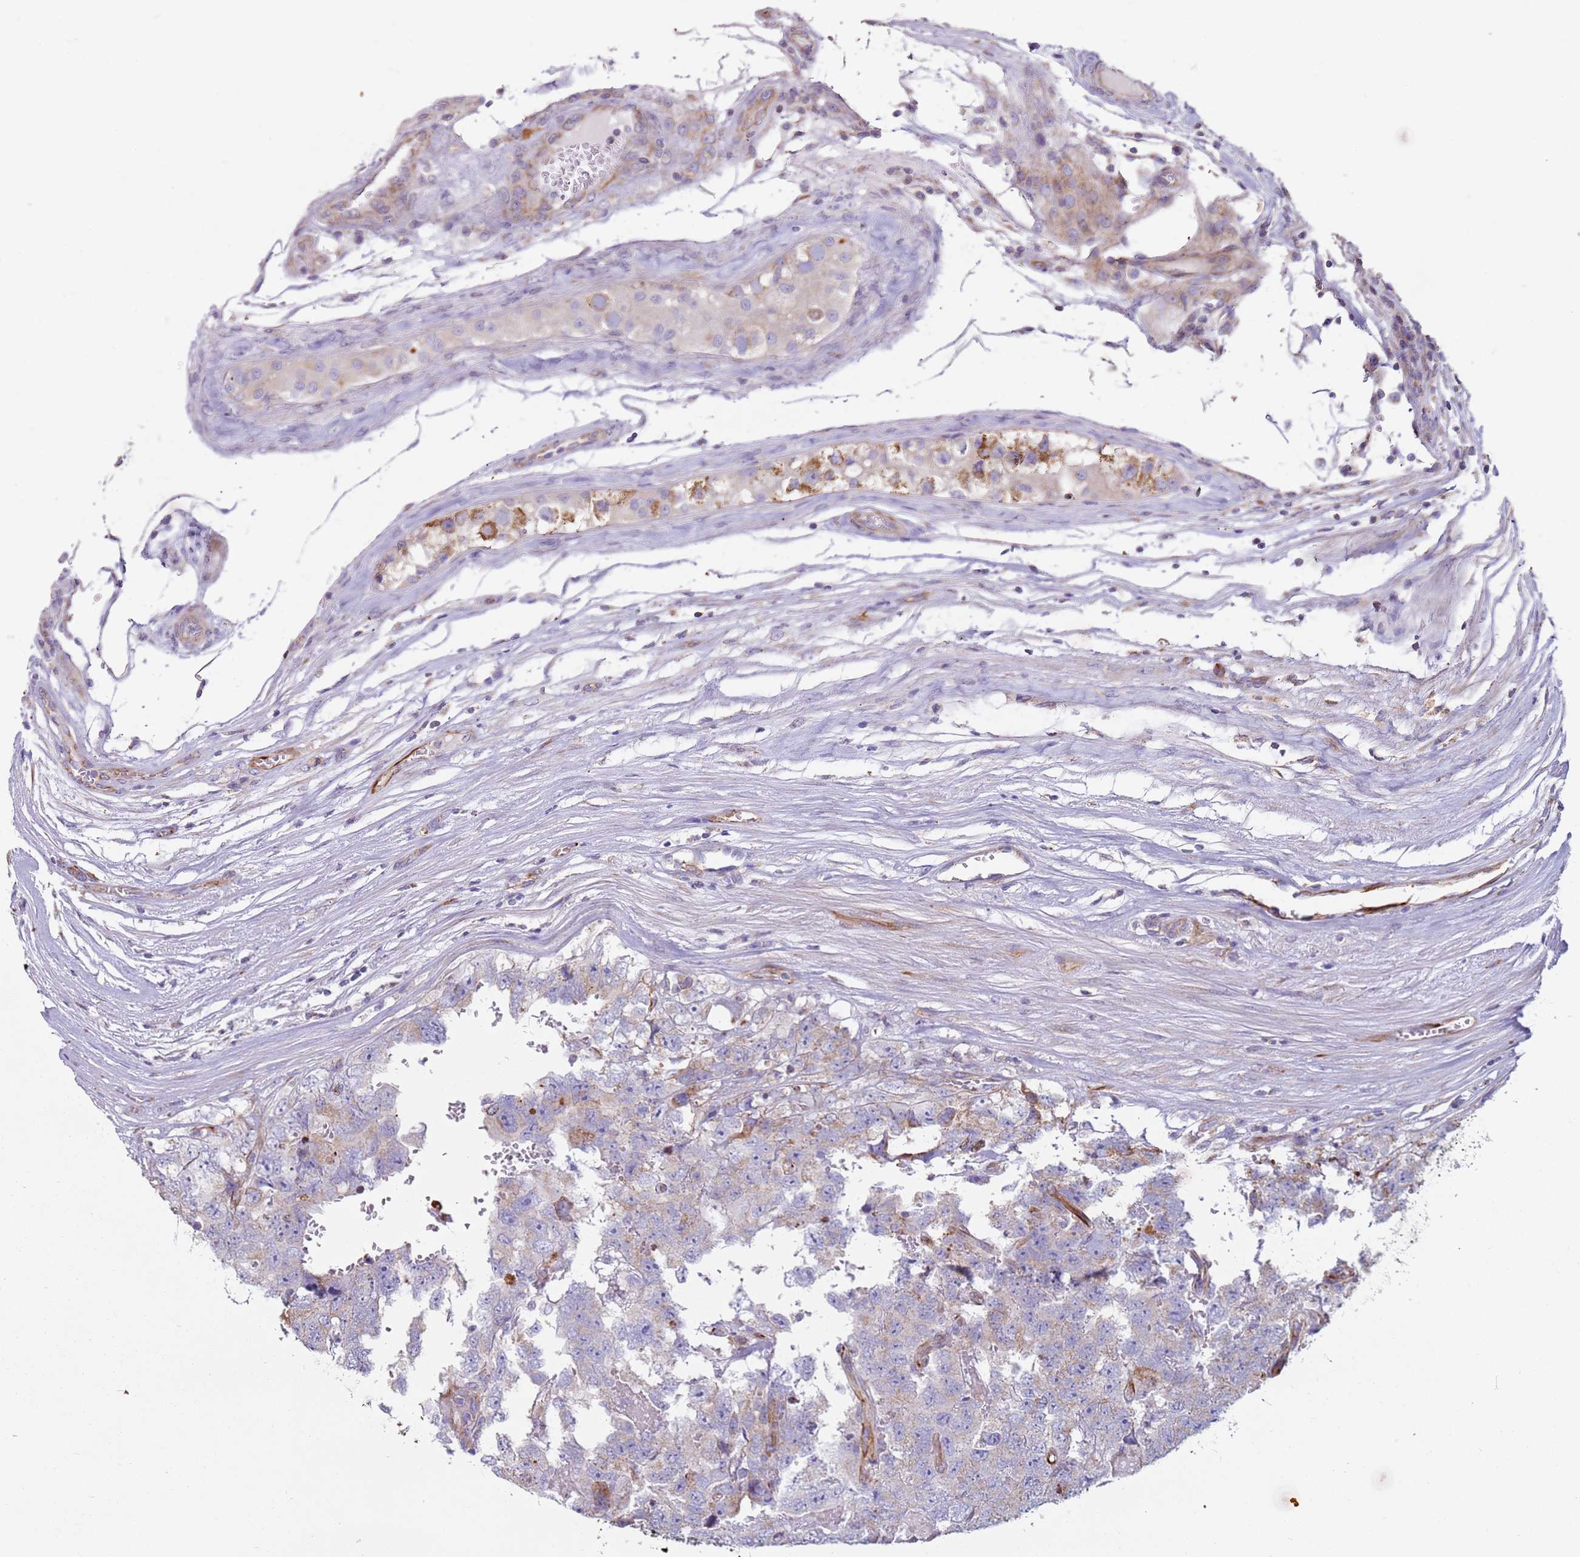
{"staining": {"intensity": "moderate", "quantity": "<25%", "location": "cytoplasmic/membranous"}, "tissue": "testis cancer", "cell_type": "Tumor cells", "image_type": "cancer", "snomed": [{"axis": "morphology", "description": "Carcinoma, Embryonal, NOS"}, {"axis": "topography", "description": "Testis"}], "caption": "About <25% of tumor cells in human embryonal carcinoma (testis) demonstrate moderate cytoplasmic/membranous protein positivity as visualized by brown immunohistochemical staining.", "gene": "ALS2", "patient": {"sex": "male", "age": 45}}